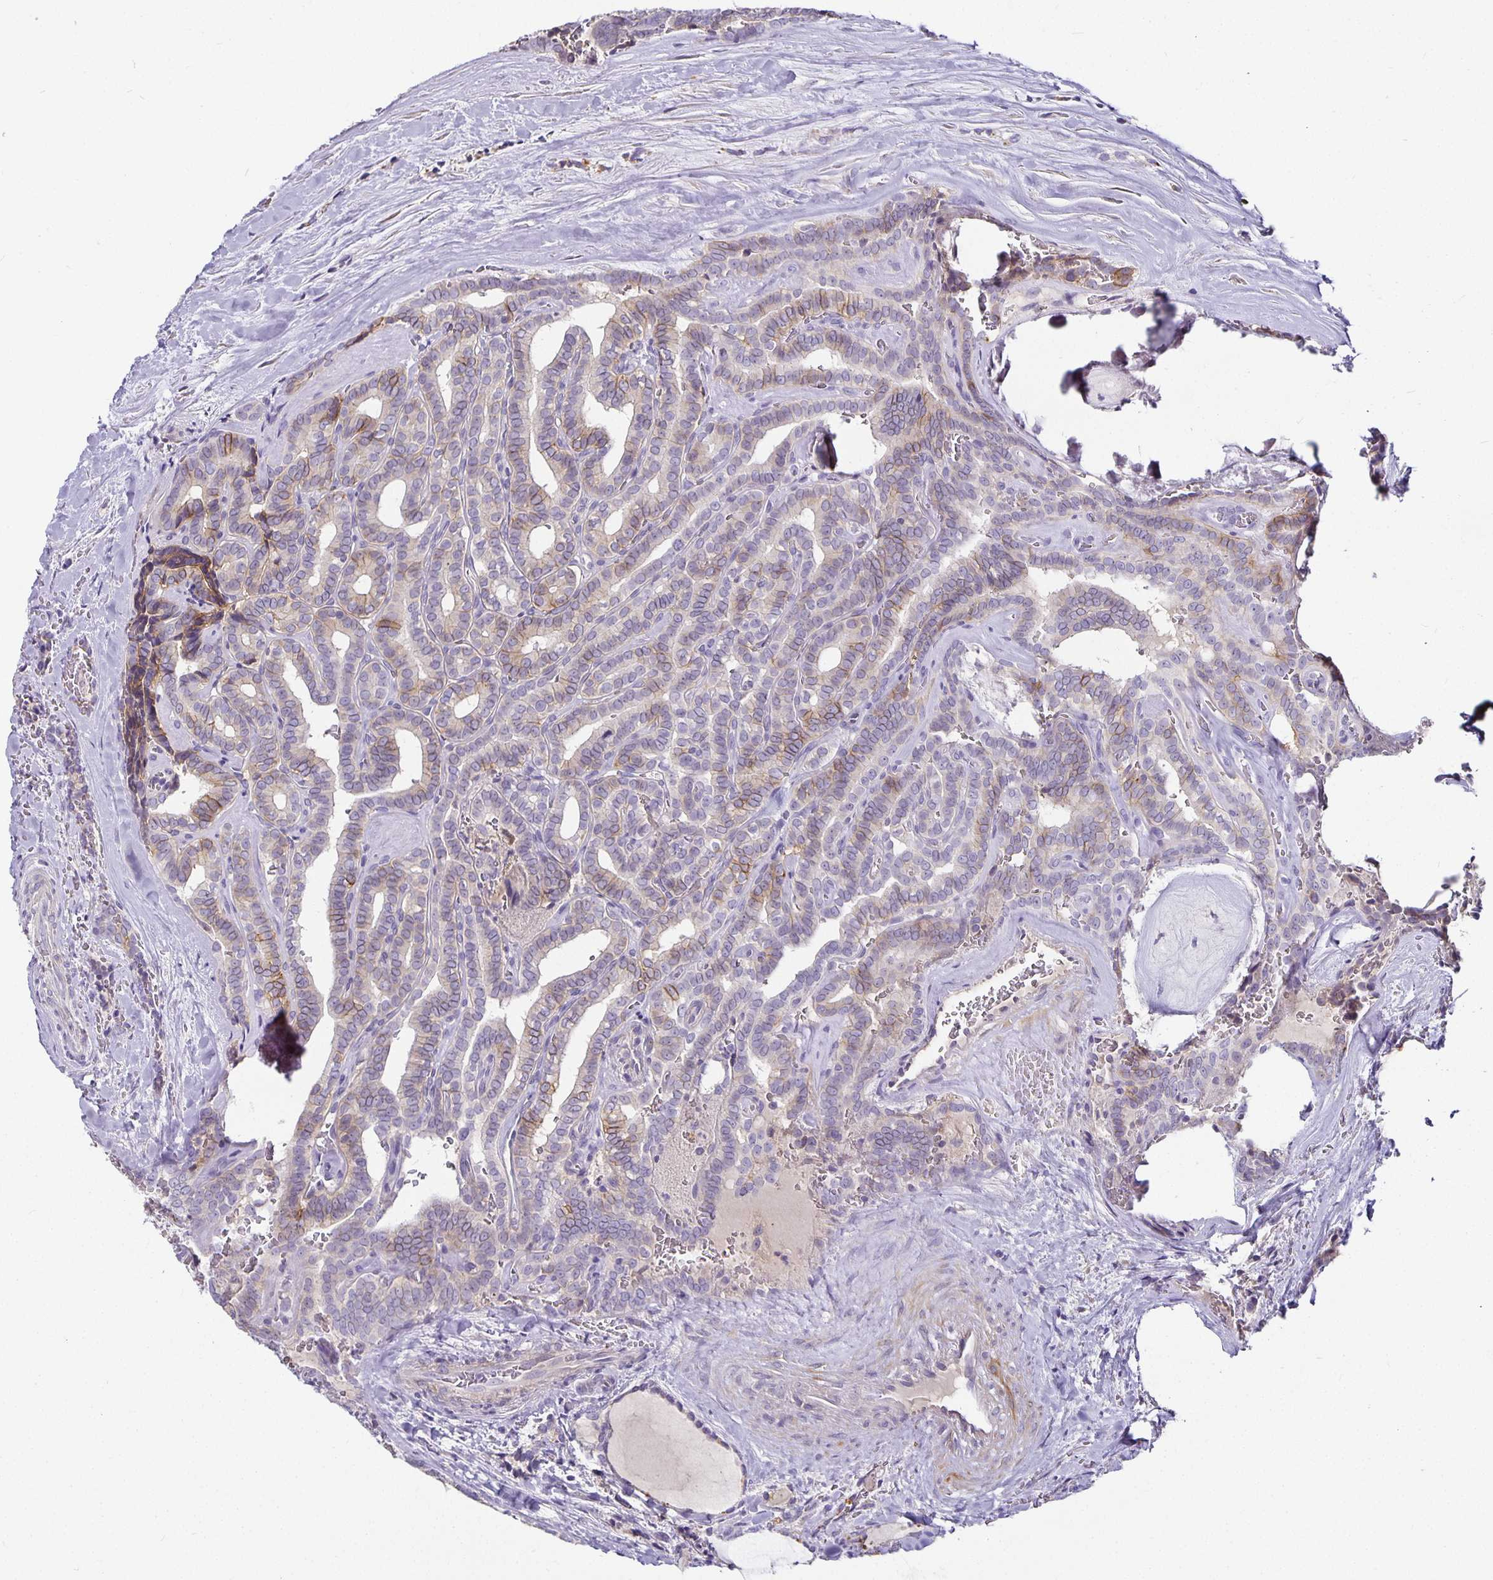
{"staining": {"intensity": "weak", "quantity": "<25%", "location": "cytoplasmic/membranous"}, "tissue": "thyroid cancer", "cell_type": "Tumor cells", "image_type": "cancer", "snomed": [{"axis": "morphology", "description": "Papillary adenocarcinoma, NOS"}, {"axis": "topography", "description": "Thyroid gland"}], "caption": "Human thyroid papillary adenocarcinoma stained for a protein using IHC shows no positivity in tumor cells.", "gene": "CA12", "patient": {"sex": "female", "age": 21}}